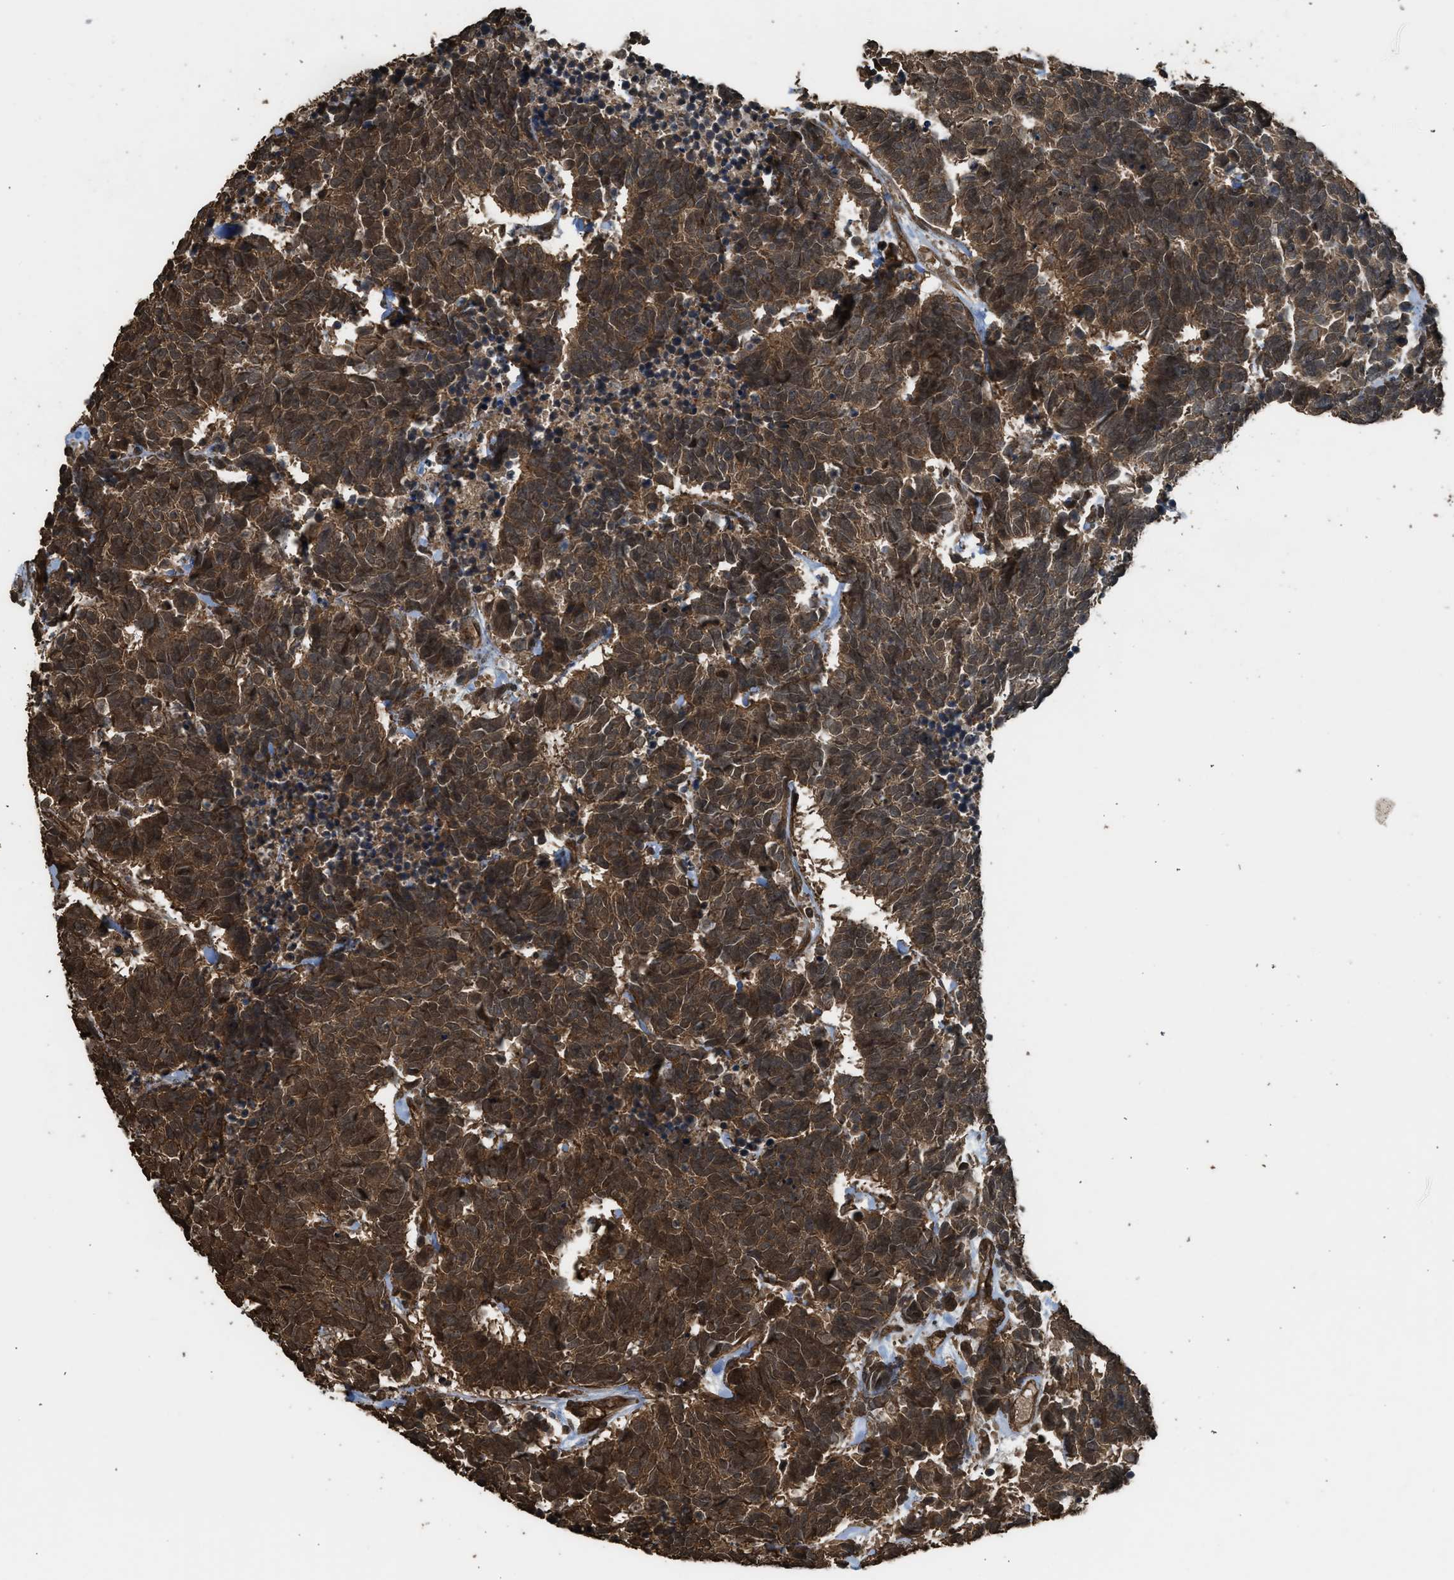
{"staining": {"intensity": "strong", "quantity": ">75%", "location": "cytoplasmic/membranous"}, "tissue": "carcinoid", "cell_type": "Tumor cells", "image_type": "cancer", "snomed": [{"axis": "morphology", "description": "Carcinoma, NOS"}, {"axis": "morphology", "description": "Carcinoid, malignant, NOS"}, {"axis": "topography", "description": "Urinary bladder"}], "caption": "A photomicrograph of human malignant carcinoid stained for a protein demonstrates strong cytoplasmic/membranous brown staining in tumor cells.", "gene": "MYBL2", "patient": {"sex": "male", "age": 57}}